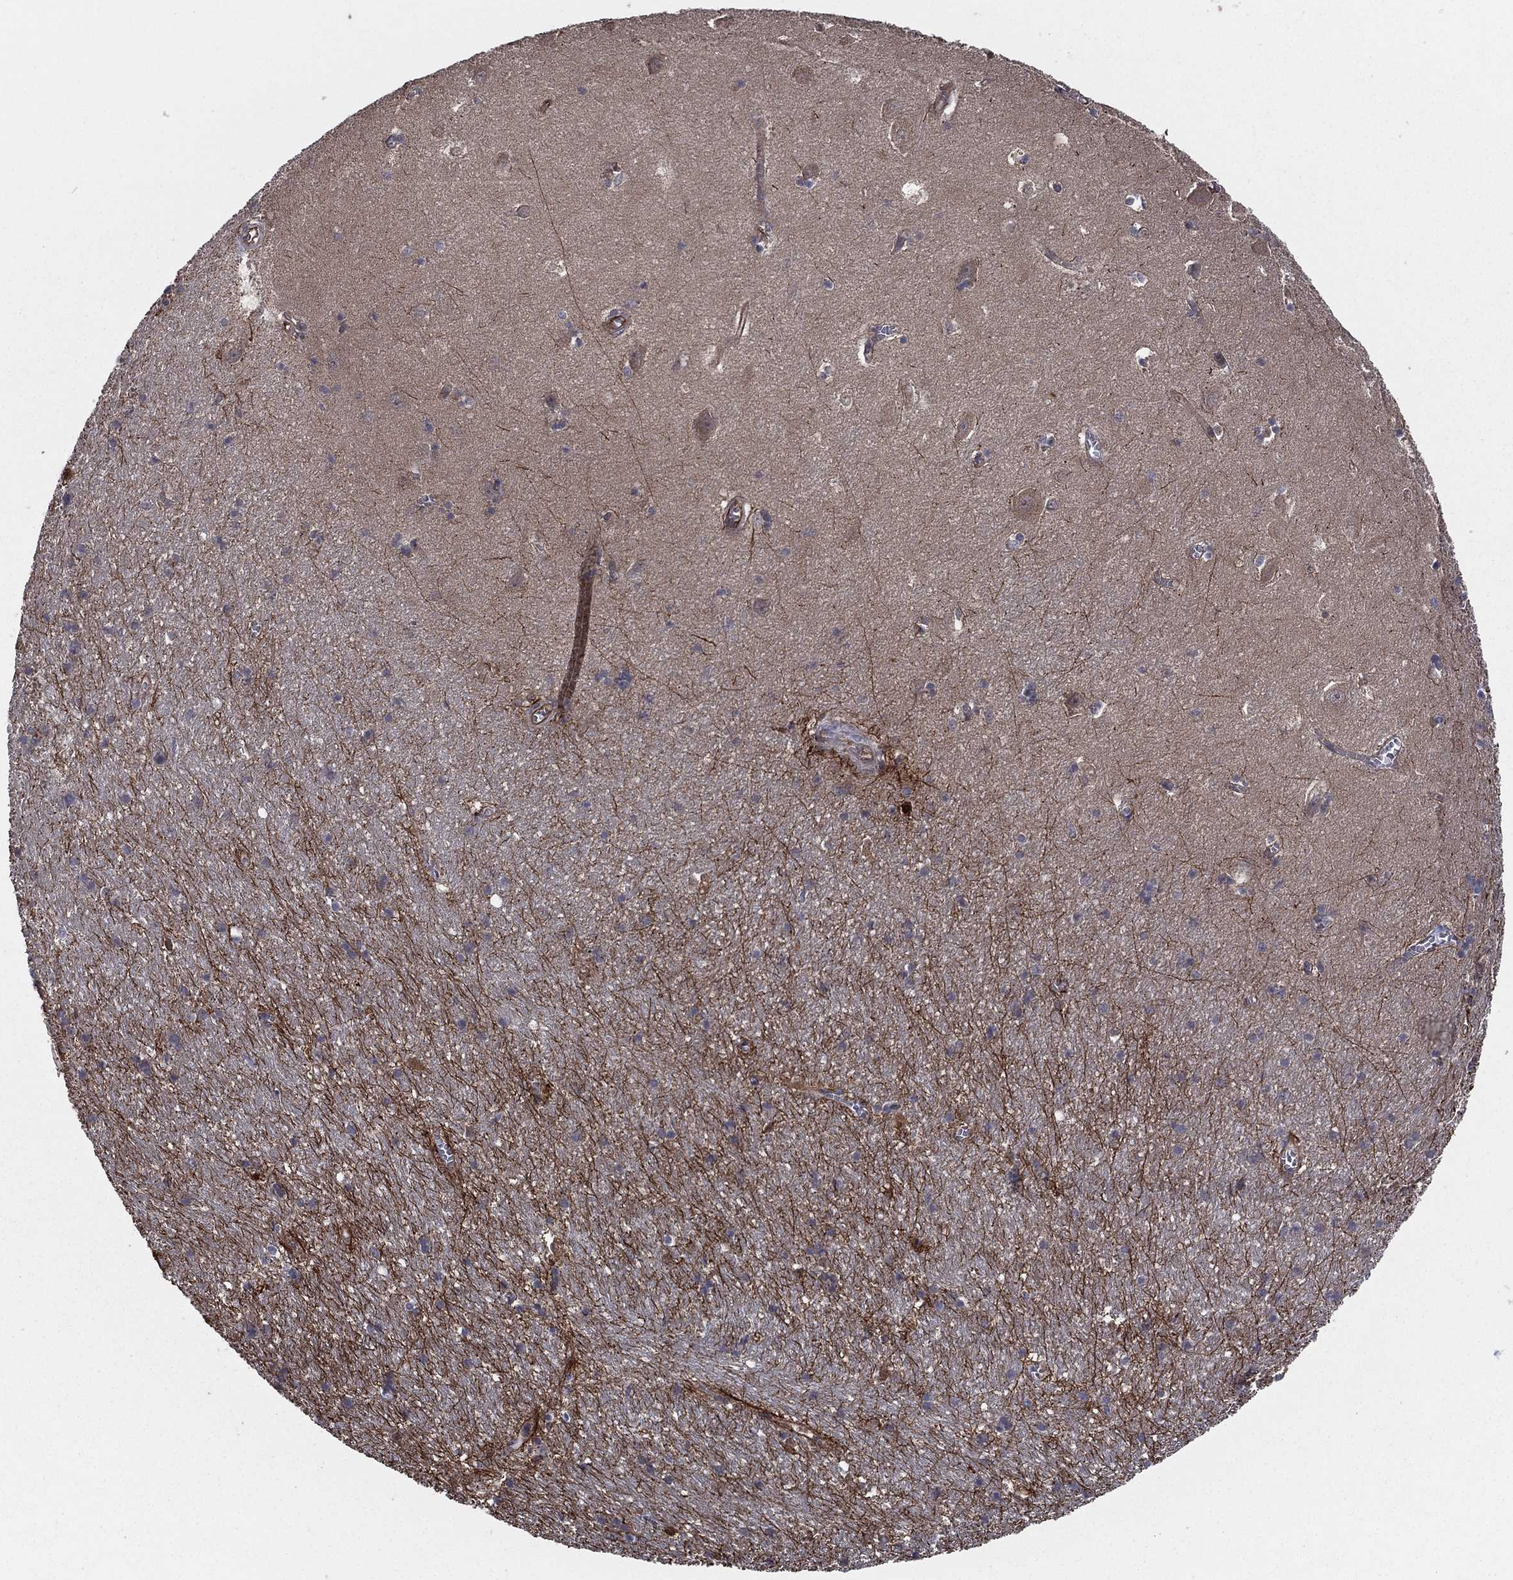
{"staining": {"intensity": "negative", "quantity": "none", "location": "none"}, "tissue": "hippocampus", "cell_type": "Glial cells", "image_type": "normal", "snomed": [{"axis": "morphology", "description": "Normal tissue, NOS"}, {"axis": "topography", "description": "Hippocampus"}], "caption": "A photomicrograph of human hippocampus is negative for staining in glial cells. (DAB immunohistochemistry, high magnification).", "gene": "CERT1", "patient": {"sex": "female", "age": 64}}